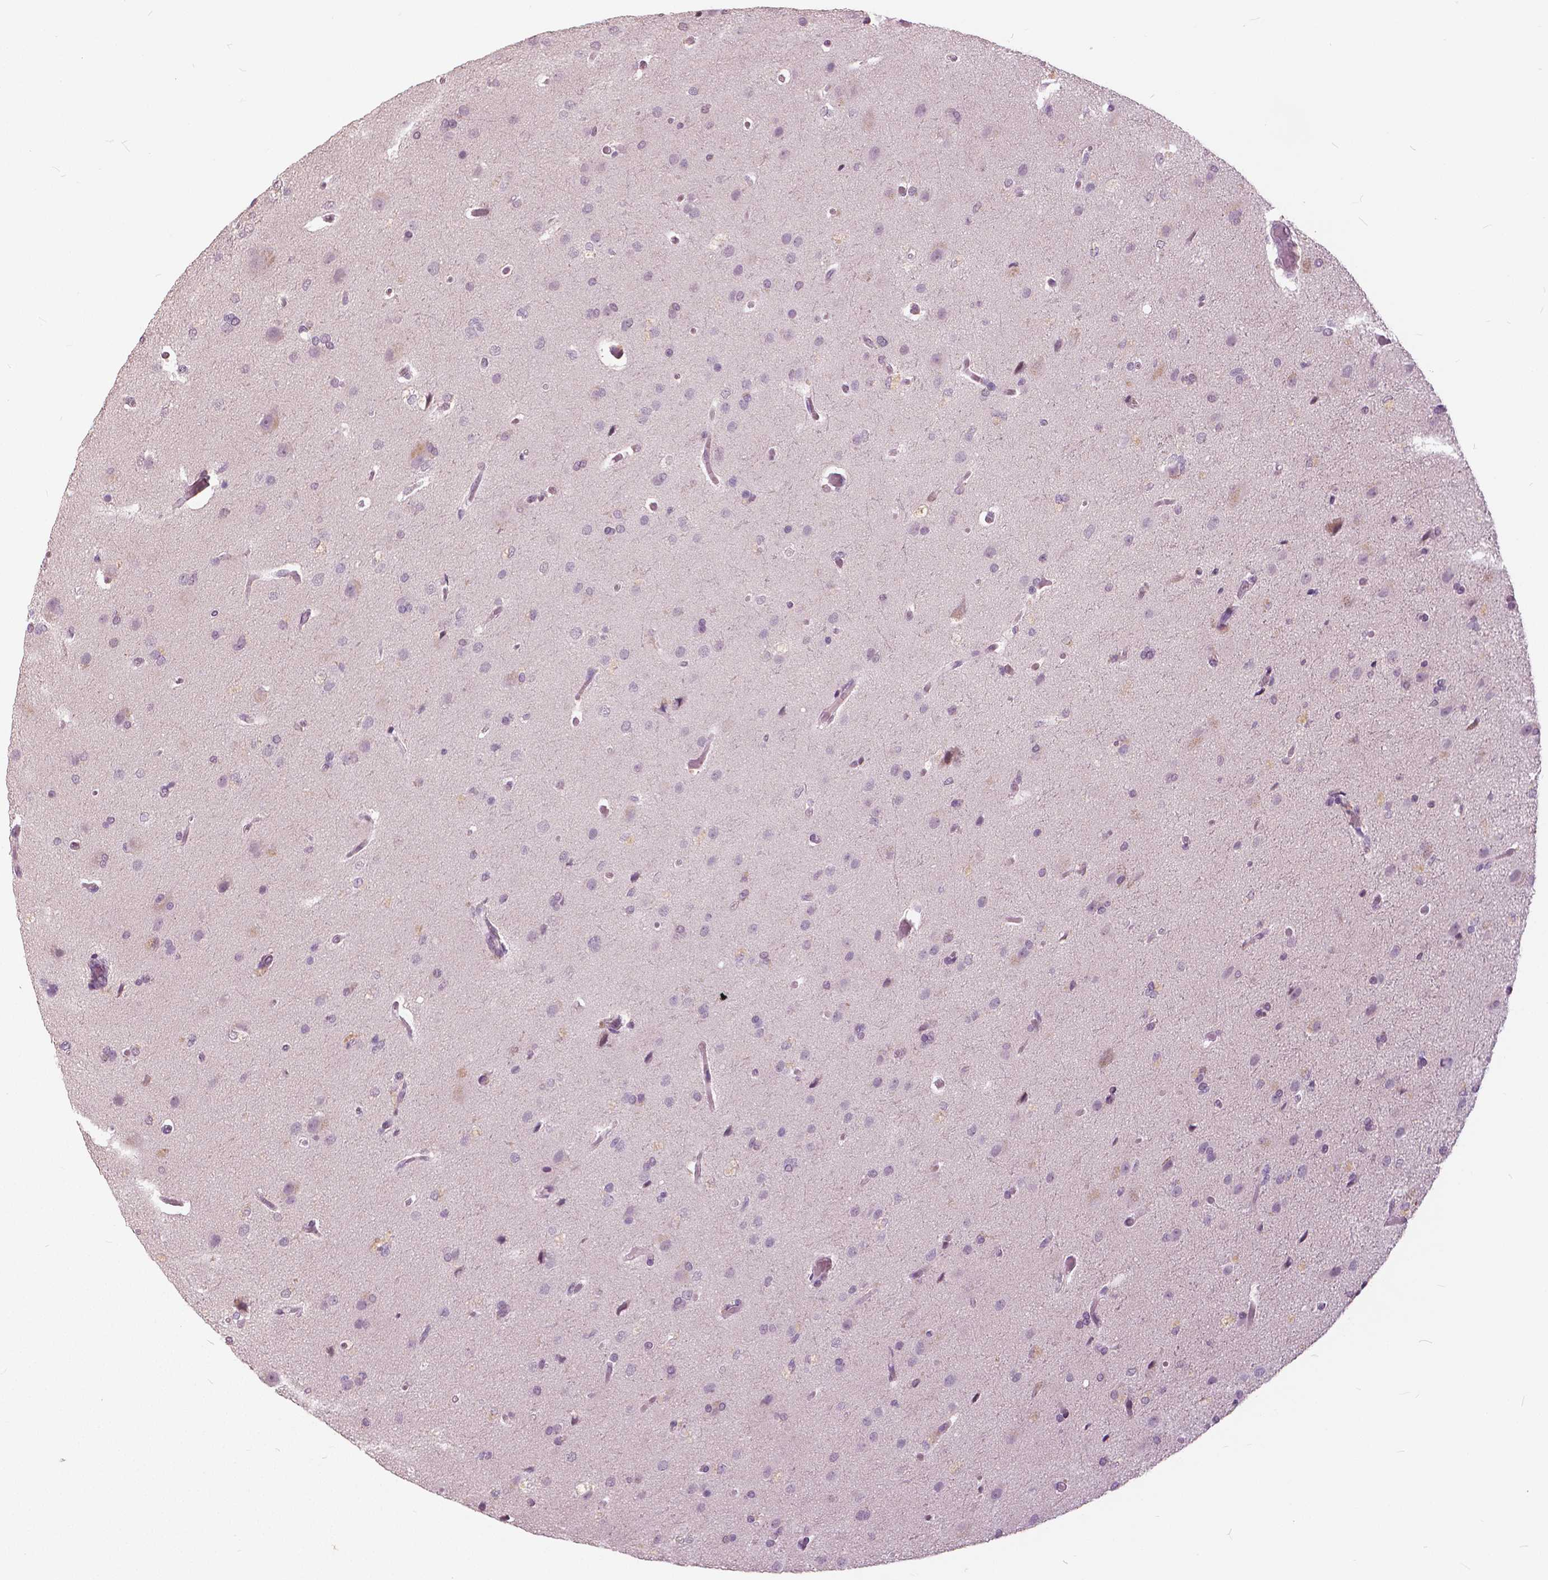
{"staining": {"intensity": "negative", "quantity": "none", "location": "none"}, "tissue": "glioma", "cell_type": "Tumor cells", "image_type": "cancer", "snomed": [{"axis": "morphology", "description": "Glioma, malignant, High grade"}, {"axis": "topography", "description": "Brain"}], "caption": "High magnification brightfield microscopy of malignant high-grade glioma stained with DAB (3,3'-diaminobenzidine) (brown) and counterstained with hematoxylin (blue): tumor cells show no significant staining. (DAB (3,3'-diaminobenzidine) IHC, high magnification).", "gene": "NANOG", "patient": {"sex": "male", "age": 68}}